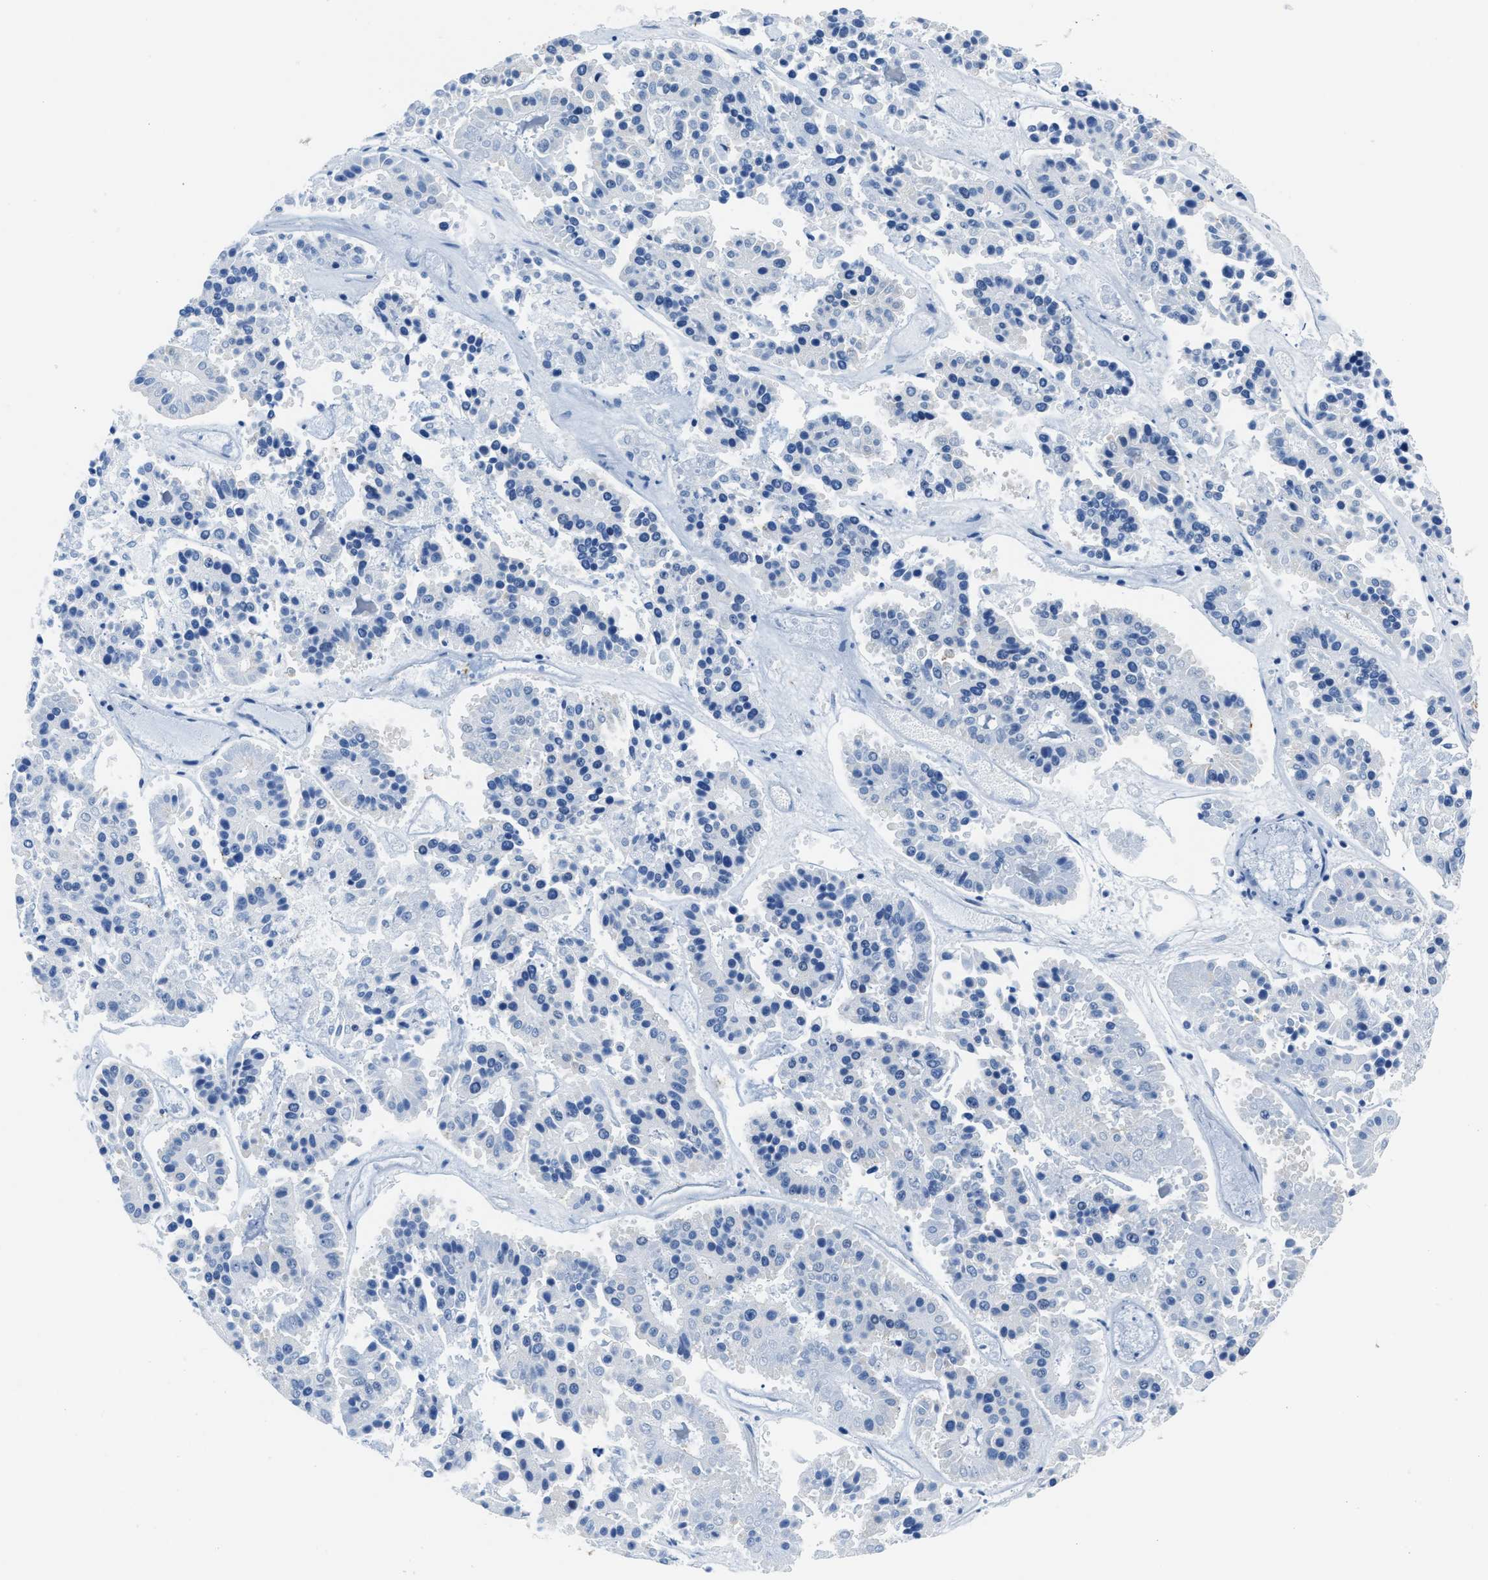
{"staining": {"intensity": "negative", "quantity": "none", "location": "none"}, "tissue": "pancreatic cancer", "cell_type": "Tumor cells", "image_type": "cancer", "snomed": [{"axis": "morphology", "description": "Adenocarcinoma, NOS"}, {"axis": "topography", "description": "Pancreas"}], "caption": "The micrograph demonstrates no staining of tumor cells in pancreatic cancer. (DAB (3,3'-diaminobenzidine) immunohistochemistry (IHC) visualized using brightfield microscopy, high magnification).", "gene": "ASZ1", "patient": {"sex": "male", "age": 50}}